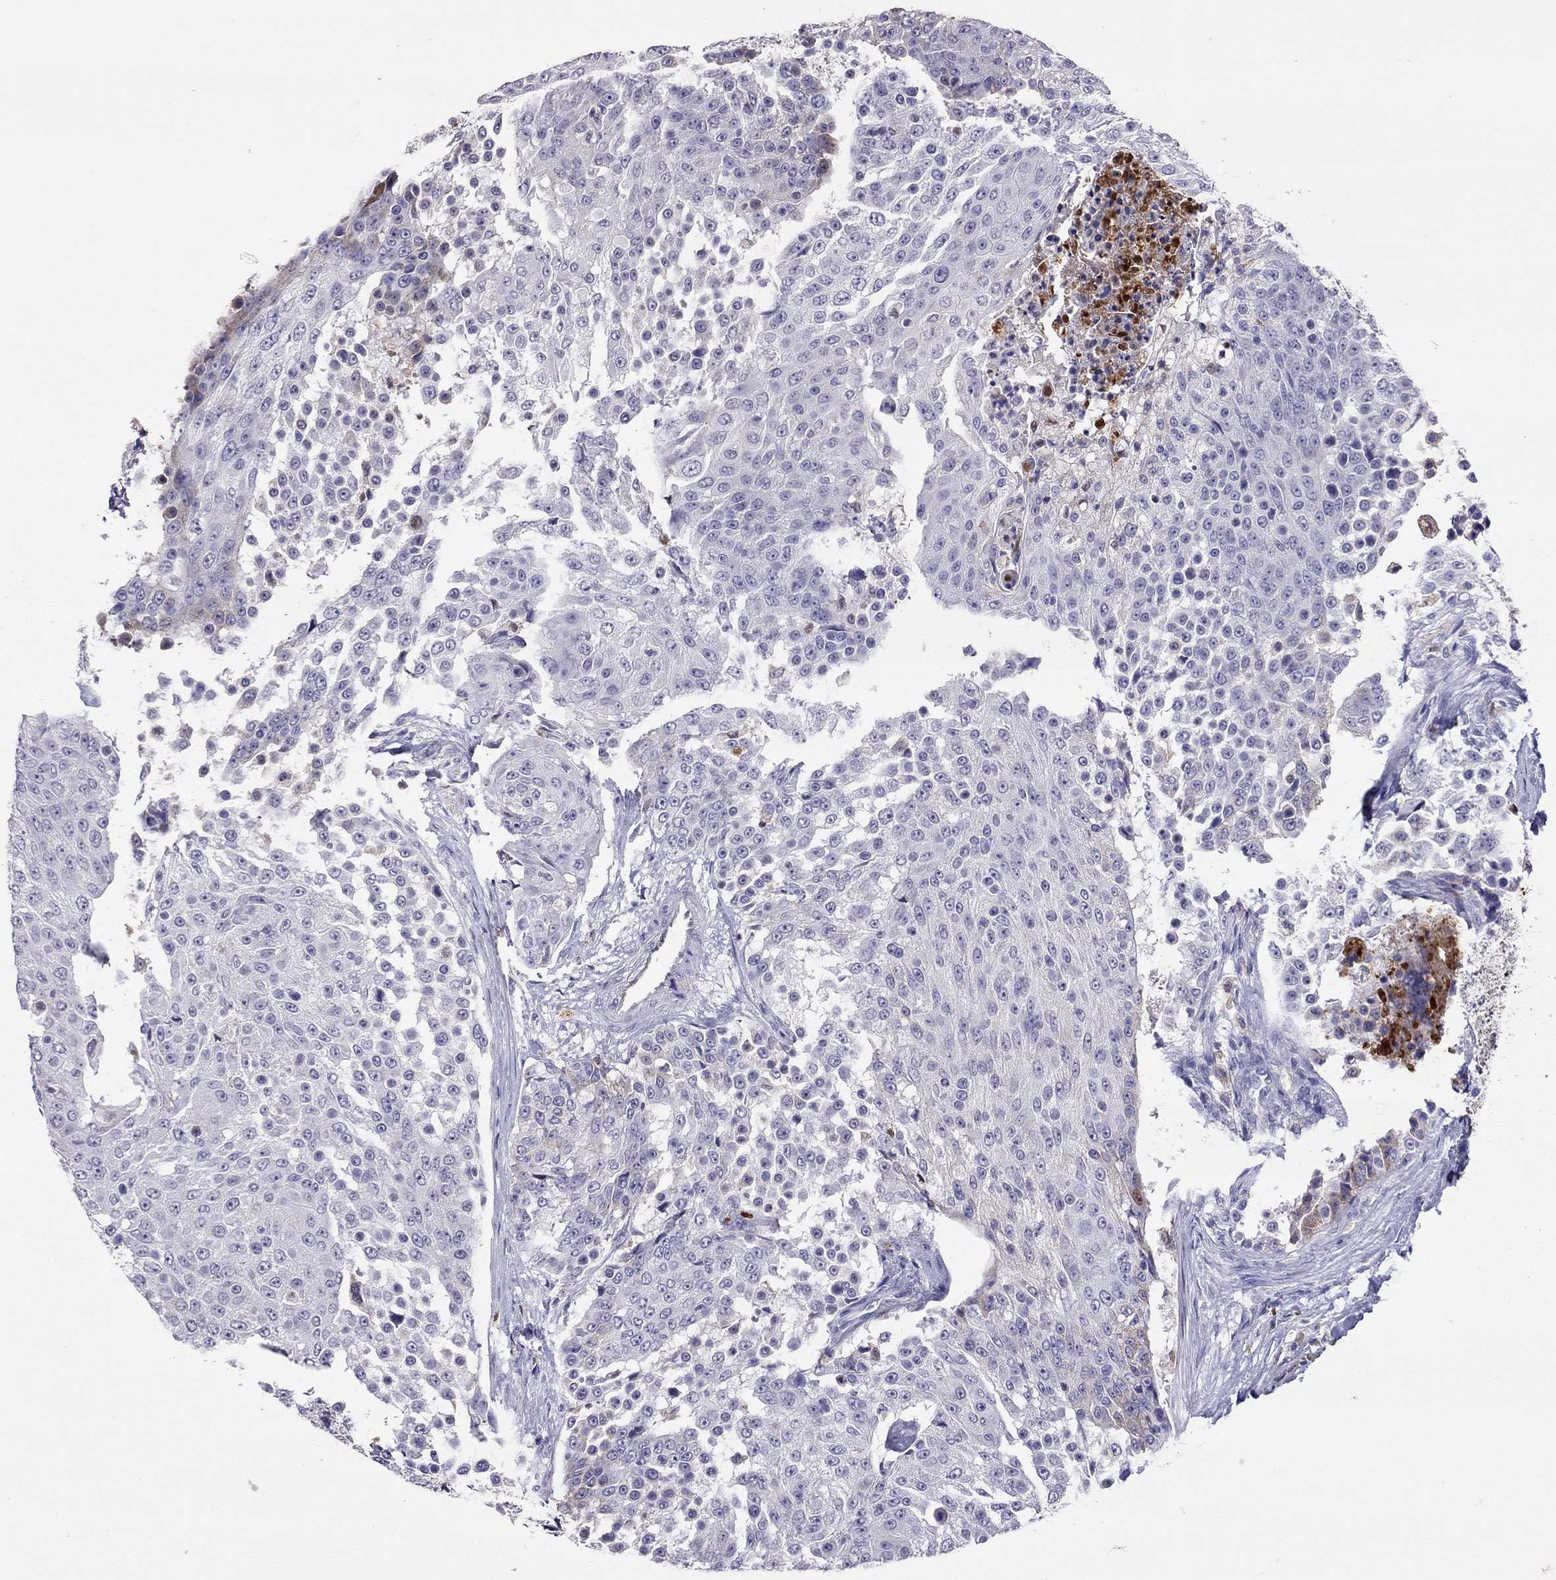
{"staining": {"intensity": "negative", "quantity": "none", "location": "none"}, "tissue": "urothelial cancer", "cell_type": "Tumor cells", "image_type": "cancer", "snomed": [{"axis": "morphology", "description": "Urothelial carcinoma, High grade"}, {"axis": "topography", "description": "Urinary bladder"}], "caption": "Urothelial cancer stained for a protein using immunohistochemistry displays no staining tumor cells.", "gene": "SERPINA3", "patient": {"sex": "female", "age": 63}}